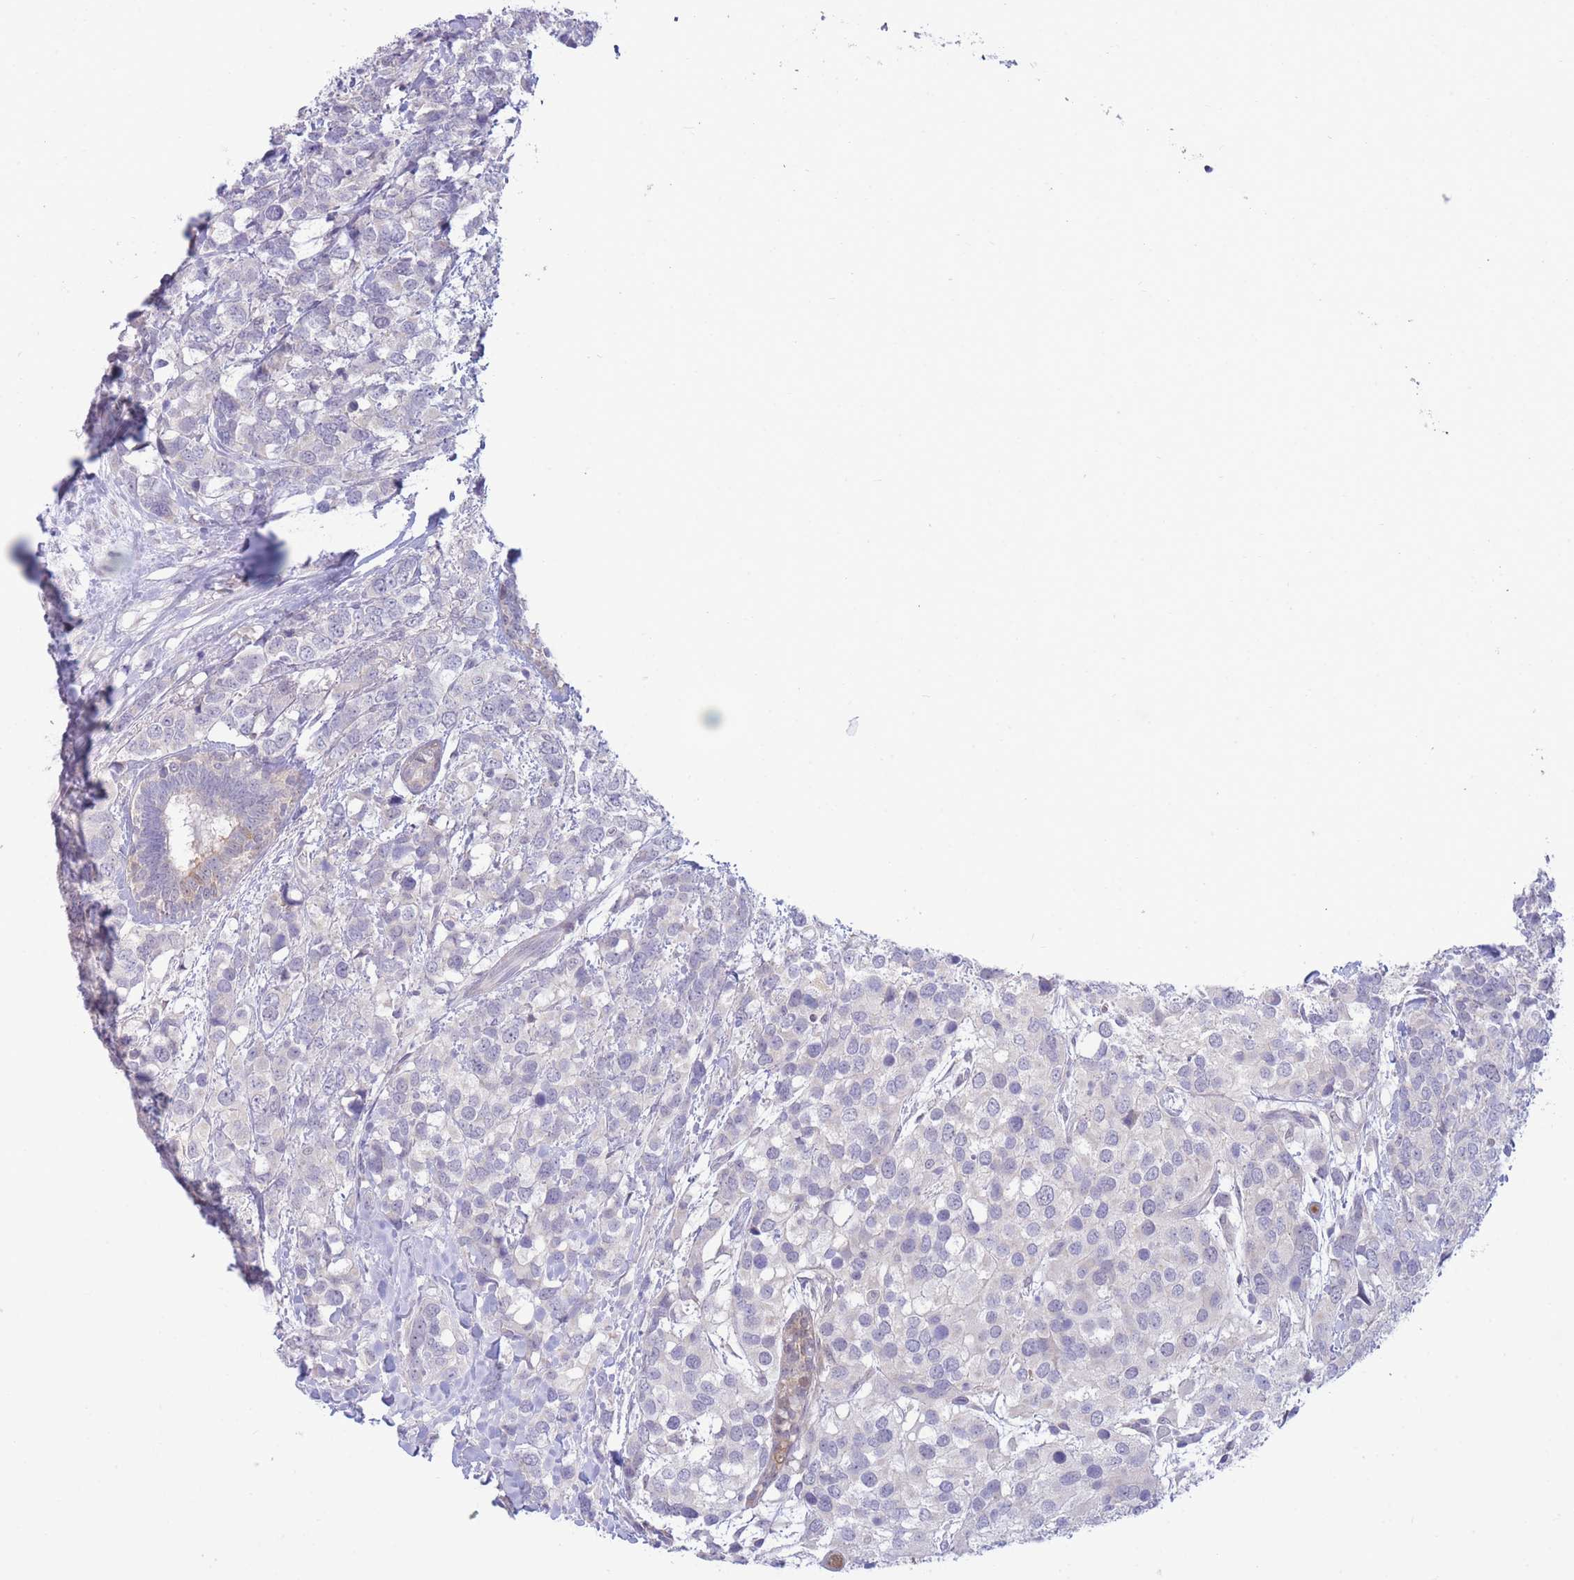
{"staining": {"intensity": "negative", "quantity": "none", "location": "none"}, "tissue": "breast cancer", "cell_type": "Tumor cells", "image_type": "cancer", "snomed": [{"axis": "morphology", "description": "Lobular carcinoma"}, {"axis": "topography", "description": "Breast"}], "caption": "Tumor cells are negative for brown protein staining in breast cancer (lobular carcinoma).", "gene": "FBXO46", "patient": {"sex": "female", "age": 59}}